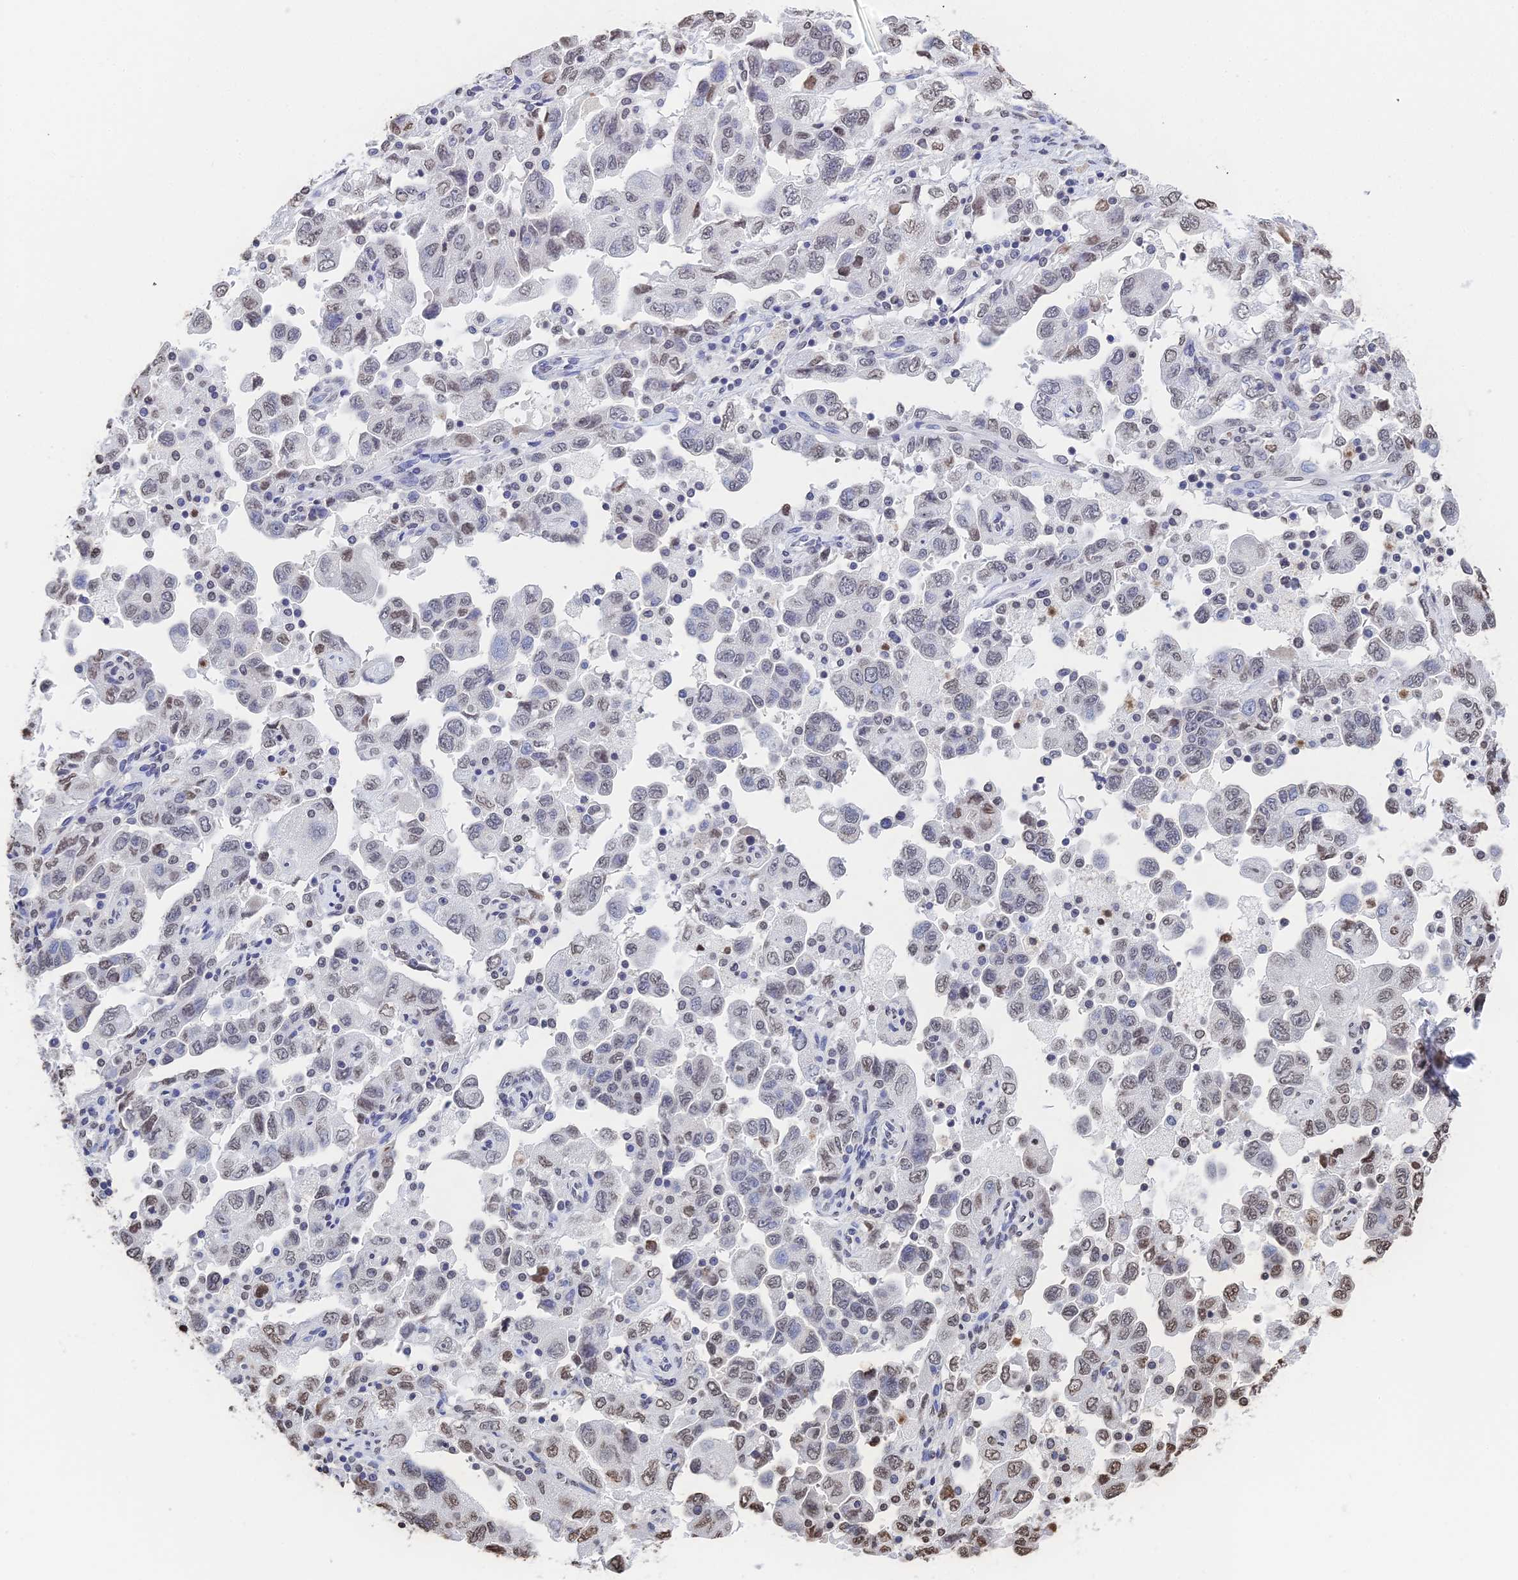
{"staining": {"intensity": "weak", "quantity": "25%-75%", "location": "nuclear"}, "tissue": "ovarian cancer", "cell_type": "Tumor cells", "image_type": "cancer", "snomed": [{"axis": "morphology", "description": "Carcinoma, NOS"}, {"axis": "morphology", "description": "Cystadenocarcinoma, serous, NOS"}, {"axis": "topography", "description": "Ovary"}], "caption": "Immunohistochemistry (IHC) histopathology image of ovarian serous cystadenocarcinoma stained for a protein (brown), which shows low levels of weak nuclear staining in approximately 25%-75% of tumor cells.", "gene": "GBP3", "patient": {"sex": "female", "age": 69}}